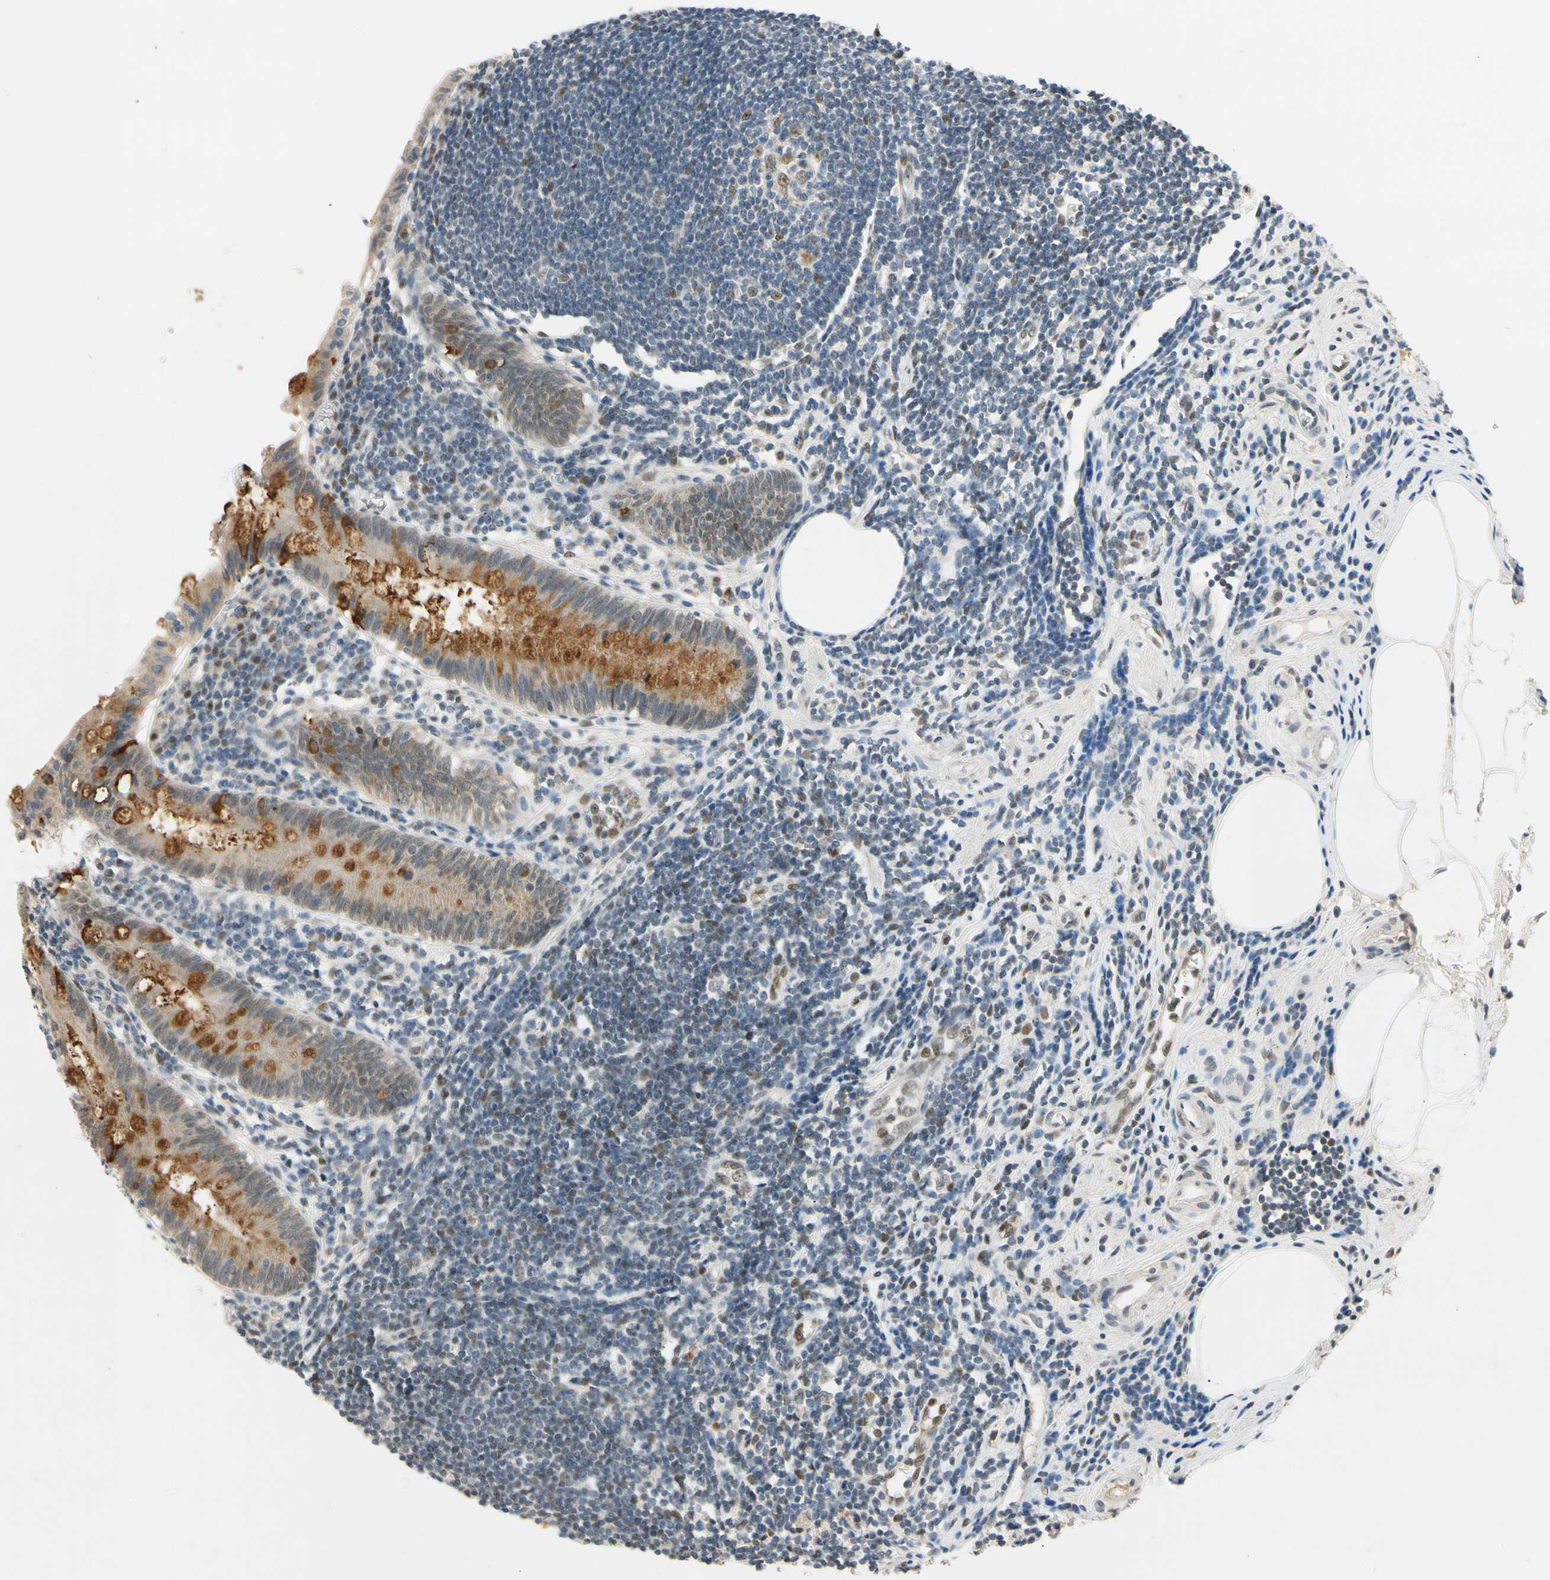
{"staining": {"intensity": "moderate", "quantity": "25%-75%", "location": "cytoplasmic/membranous"}, "tissue": "appendix", "cell_type": "Glandular cells", "image_type": "normal", "snomed": [{"axis": "morphology", "description": "Normal tissue, NOS"}, {"axis": "topography", "description": "Appendix"}], "caption": "Moderate cytoplasmic/membranous positivity for a protein is identified in approximately 25%-75% of glandular cells of benign appendix using immunohistochemistry (IHC).", "gene": "RIOX2", "patient": {"sex": "female", "age": 50}}